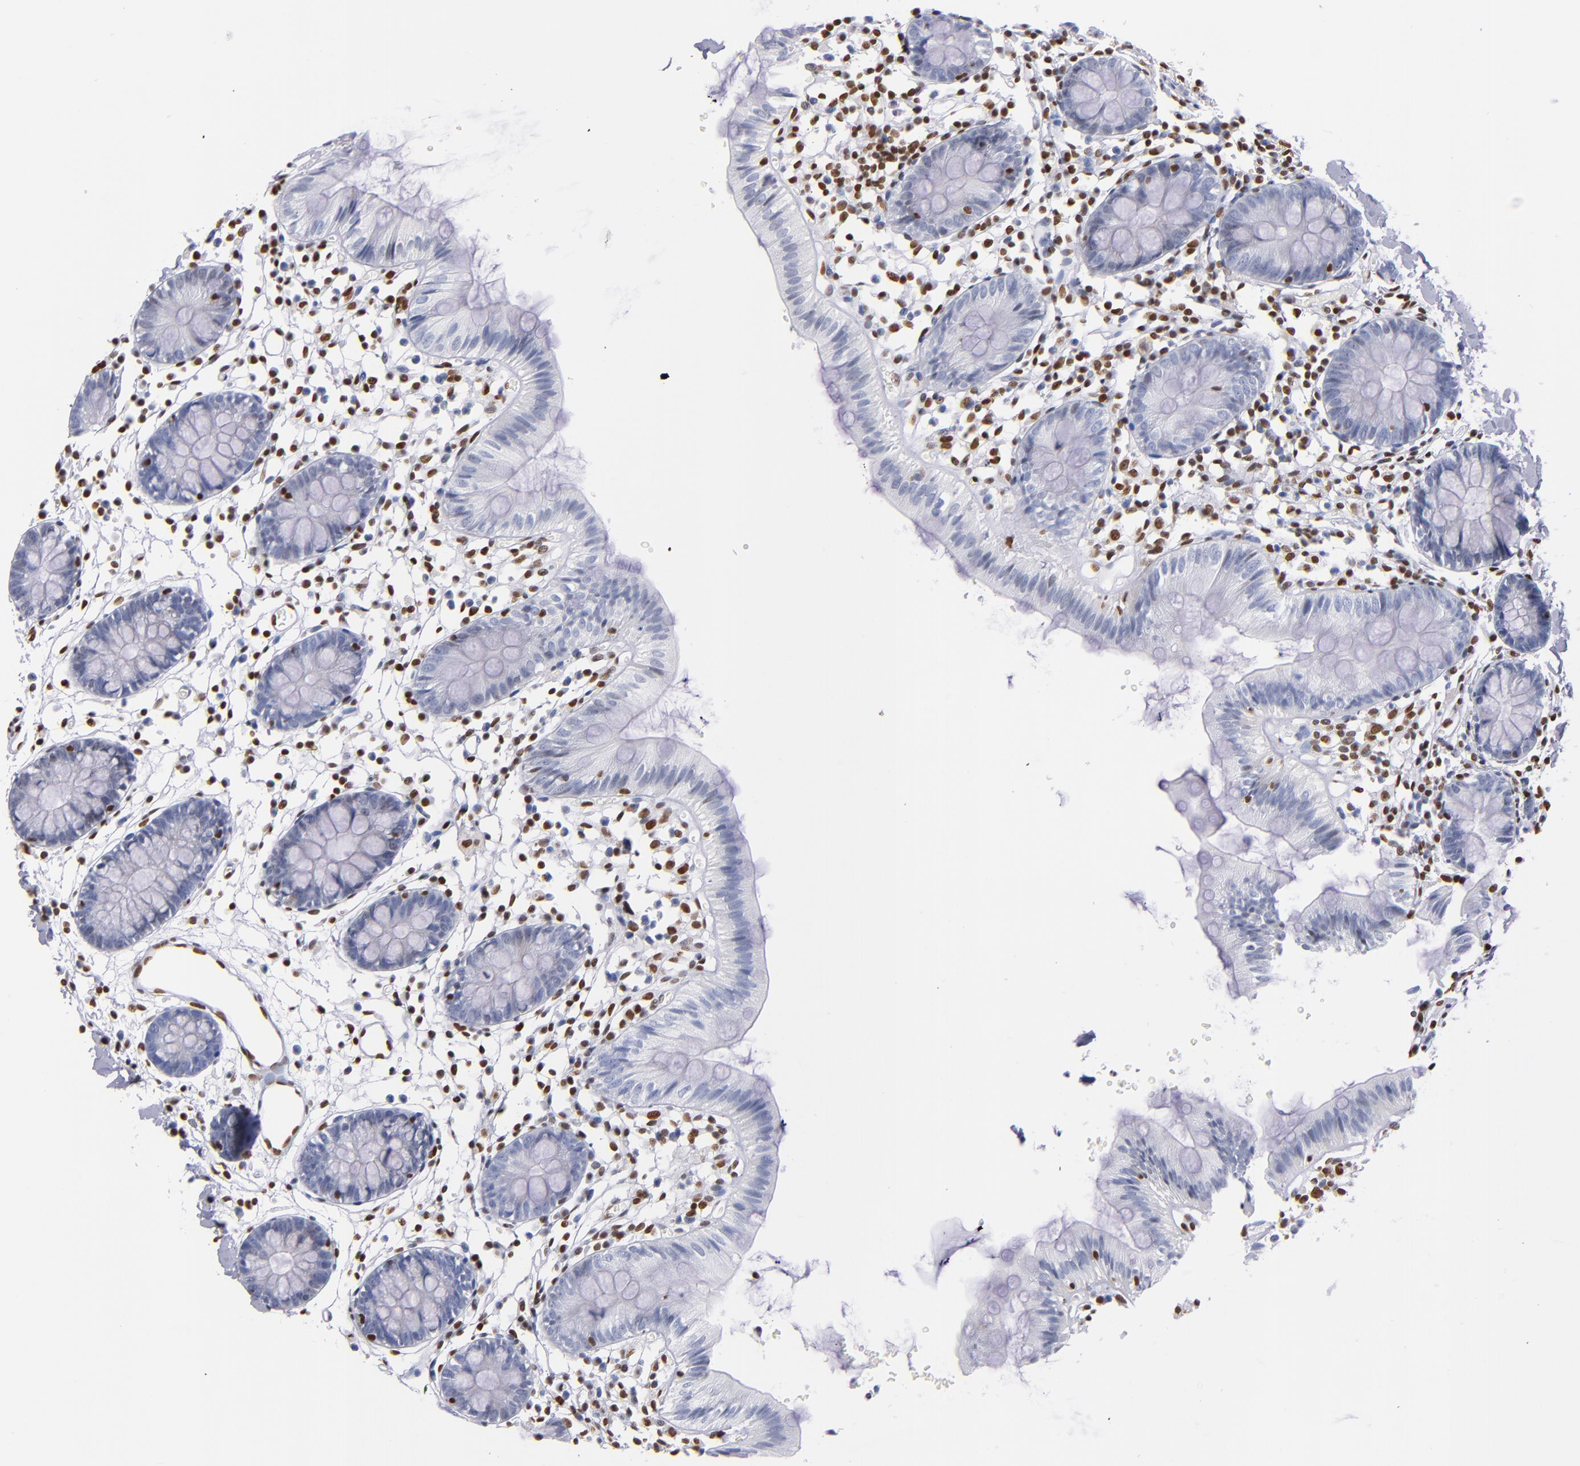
{"staining": {"intensity": "moderate", "quantity": ">75%", "location": "nuclear"}, "tissue": "colon", "cell_type": "Endothelial cells", "image_type": "normal", "snomed": [{"axis": "morphology", "description": "Normal tissue, NOS"}, {"axis": "topography", "description": "Colon"}], "caption": "IHC of normal colon demonstrates medium levels of moderate nuclear staining in about >75% of endothelial cells.", "gene": "IFI16", "patient": {"sex": "male", "age": 14}}